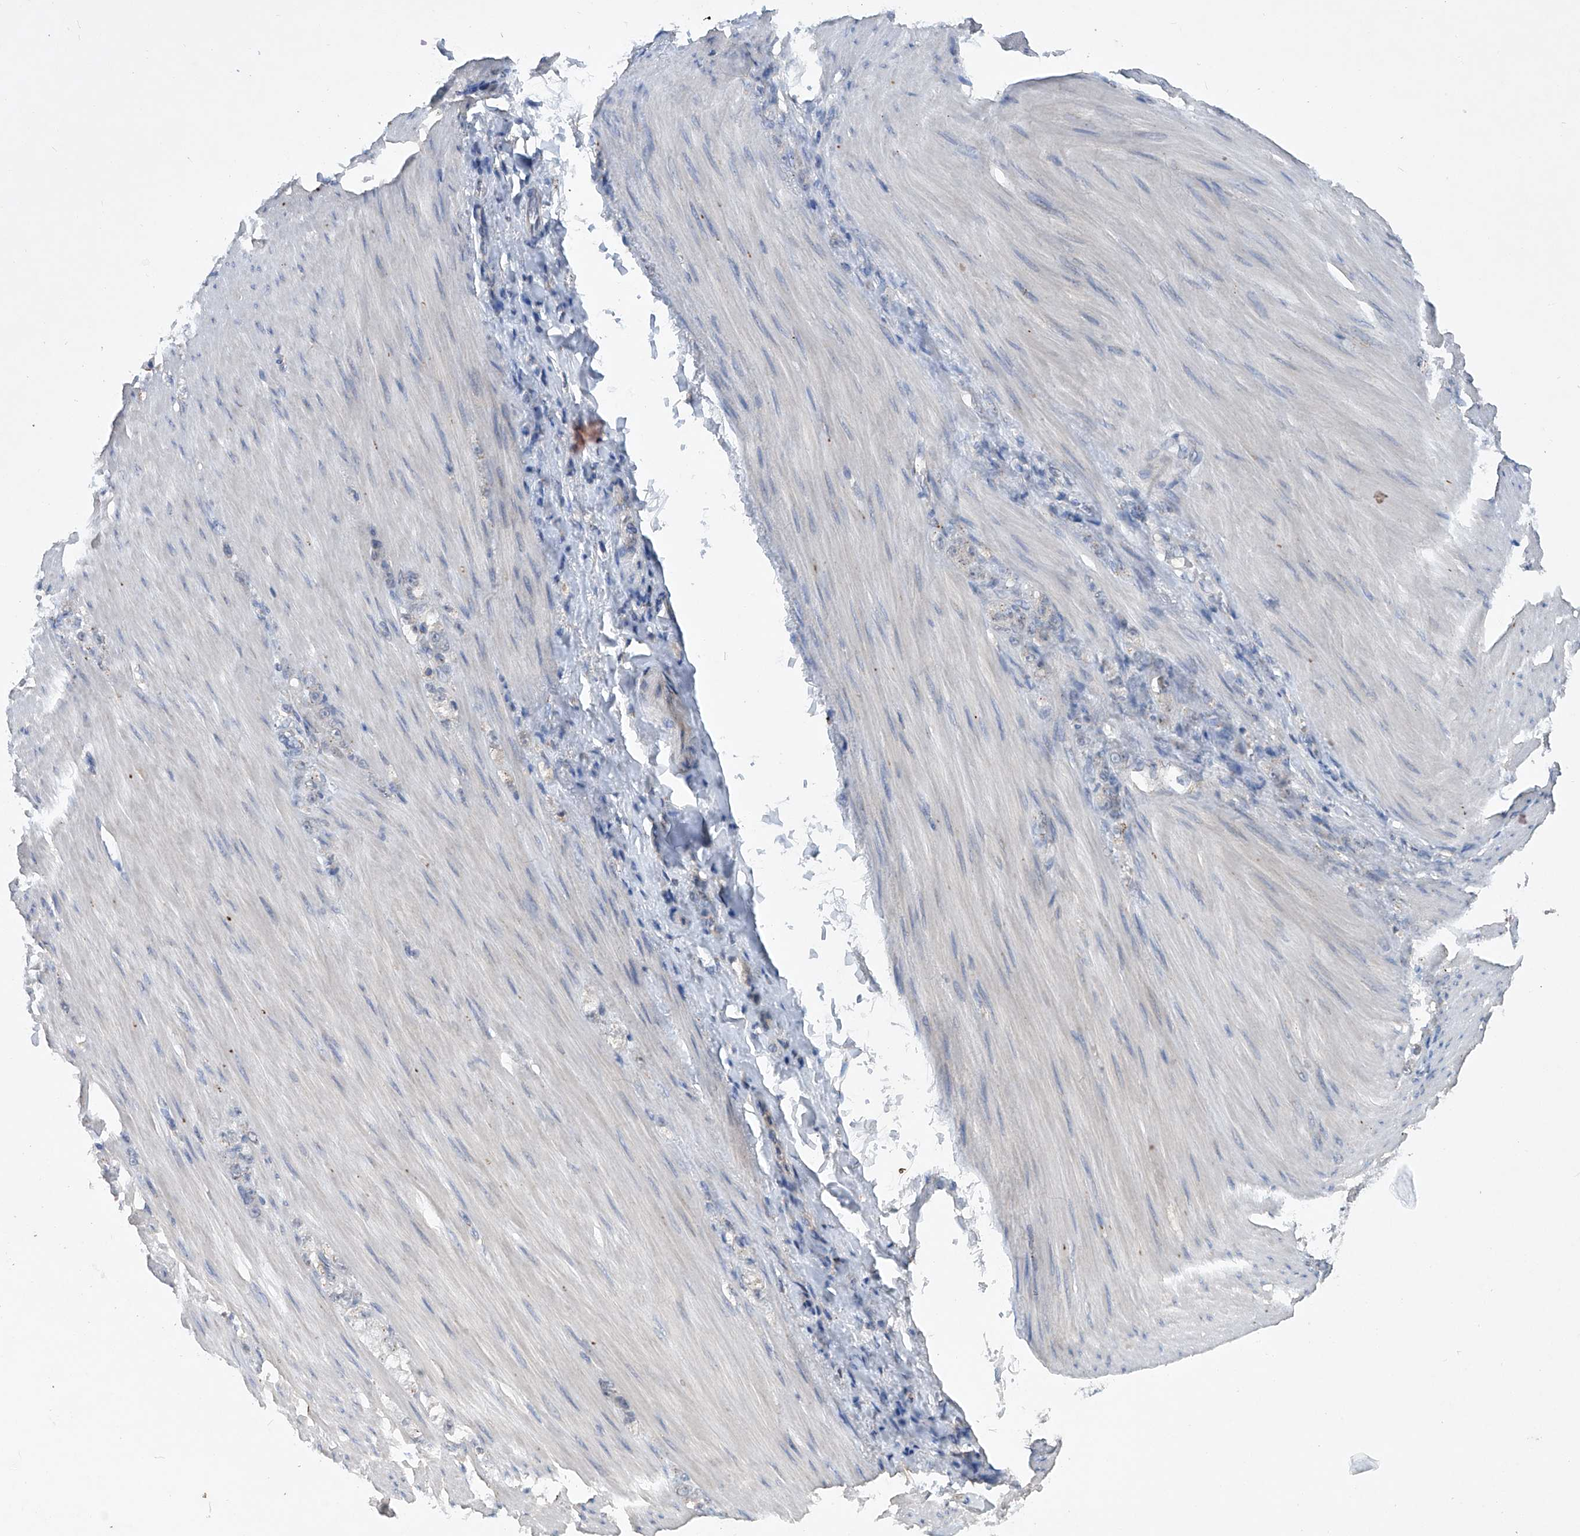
{"staining": {"intensity": "negative", "quantity": "none", "location": "none"}, "tissue": "stomach cancer", "cell_type": "Tumor cells", "image_type": "cancer", "snomed": [{"axis": "morphology", "description": "Normal tissue, NOS"}, {"axis": "morphology", "description": "Adenocarcinoma, NOS"}, {"axis": "topography", "description": "Stomach"}], "caption": "The micrograph shows no staining of tumor cells in stomach cancer.", "gene": "PCSK5", "patient": {"sex": "male", "age": 82}}